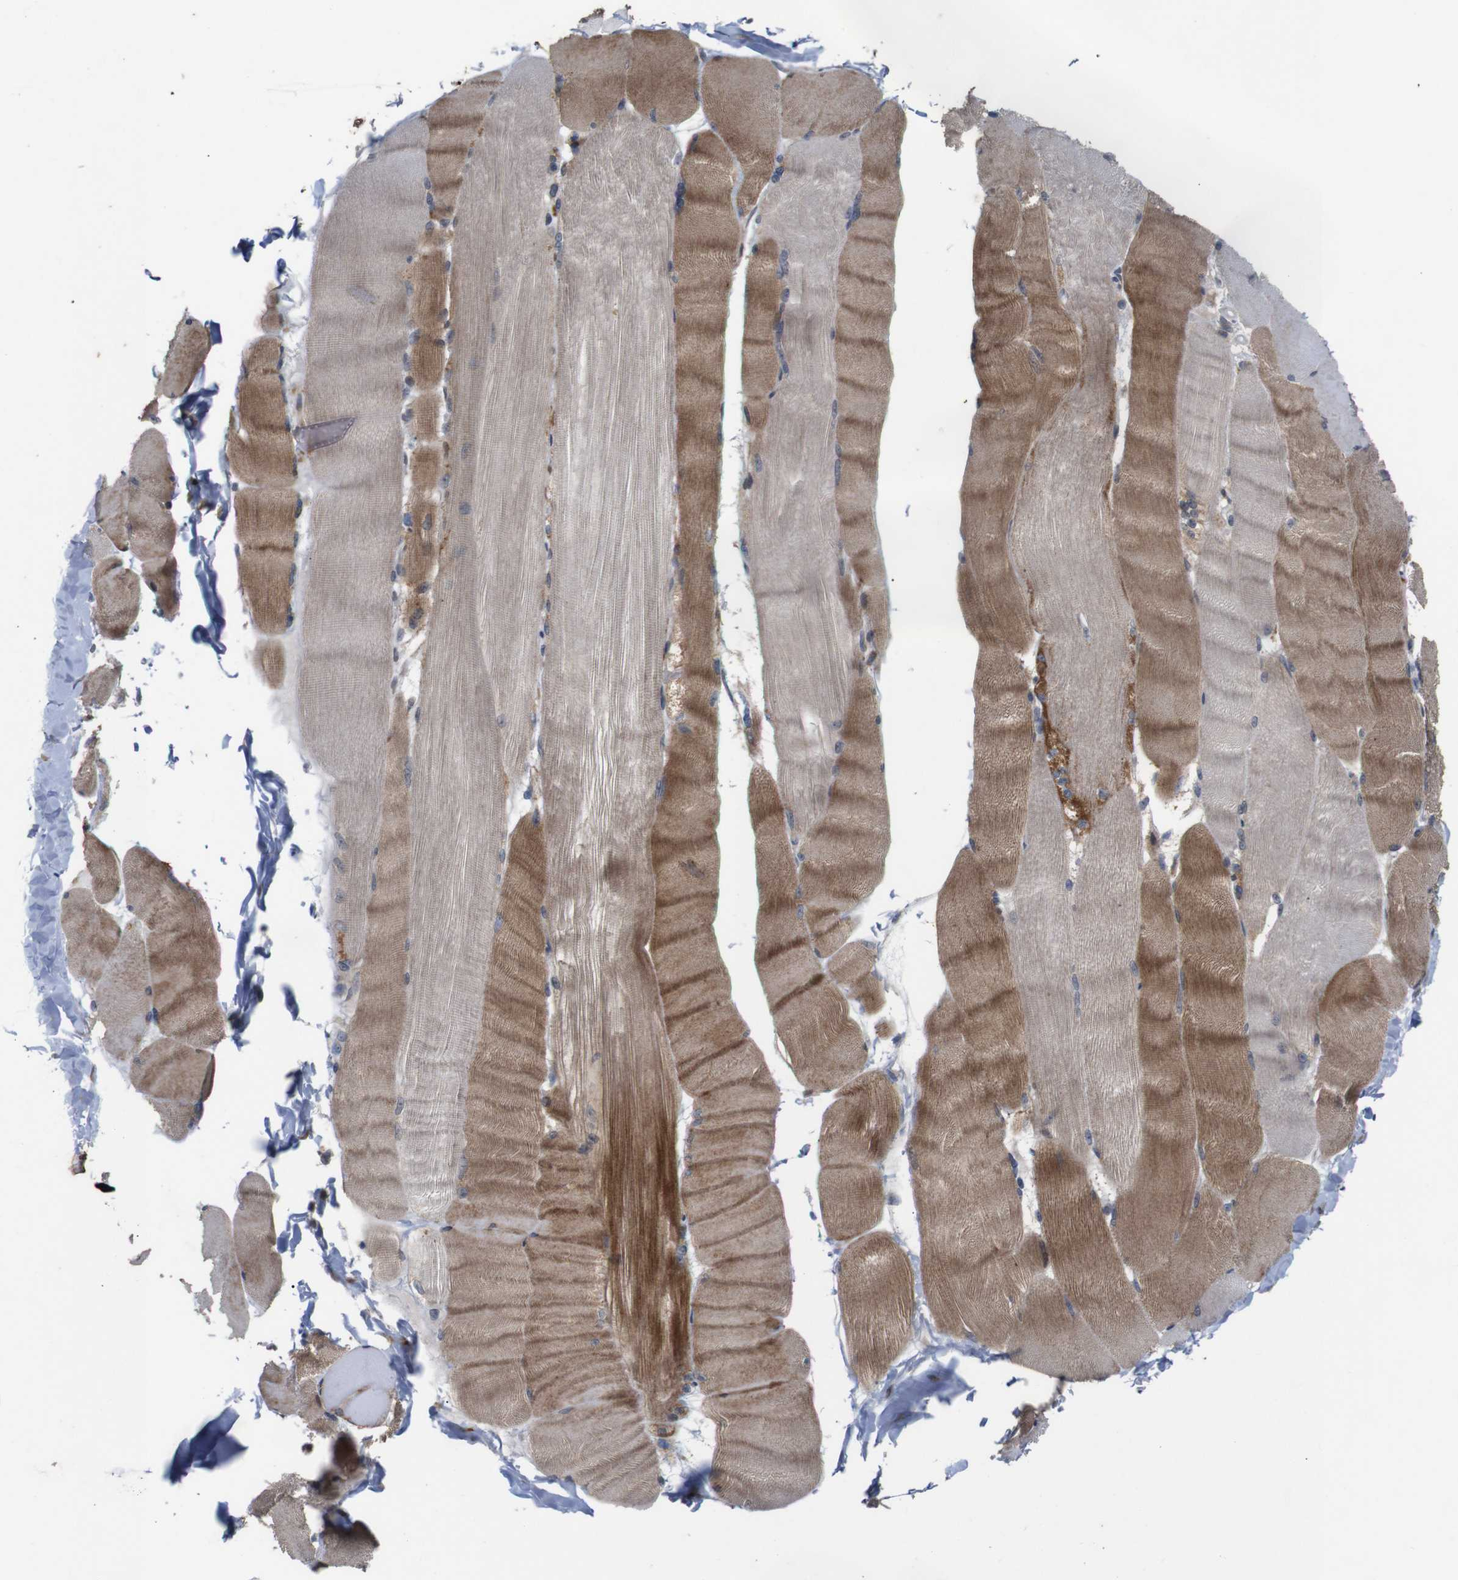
{"staining": {"intensity": "moderate", "quantity": "25%-75%", "location": "cytoplasmic/membranous"}, "tissue": "skeletal muscle", "cell_type": "Myocytes", "image_type": "normal", "snomed": [{"axis": "morphology", "description": "Normal tissue, NOS"}, {"axis": "topography", "description": "Skin"}, {"axis": "topography", "description": "Skeletal muscle"}], "caption": "Immunohistochemistry (IHC) histopathology image of normal skeletal muscle: skeletal muscle stained using immunohistochemistry demonstrates medium levels of moderate protein expression localized specifically in the cytoplasmic/membranous of myocytes, appearing as a cytoplasmic/membranous brown color.", "gene": "ATP7B", "patient": {"sex": "male", "age": 83}}